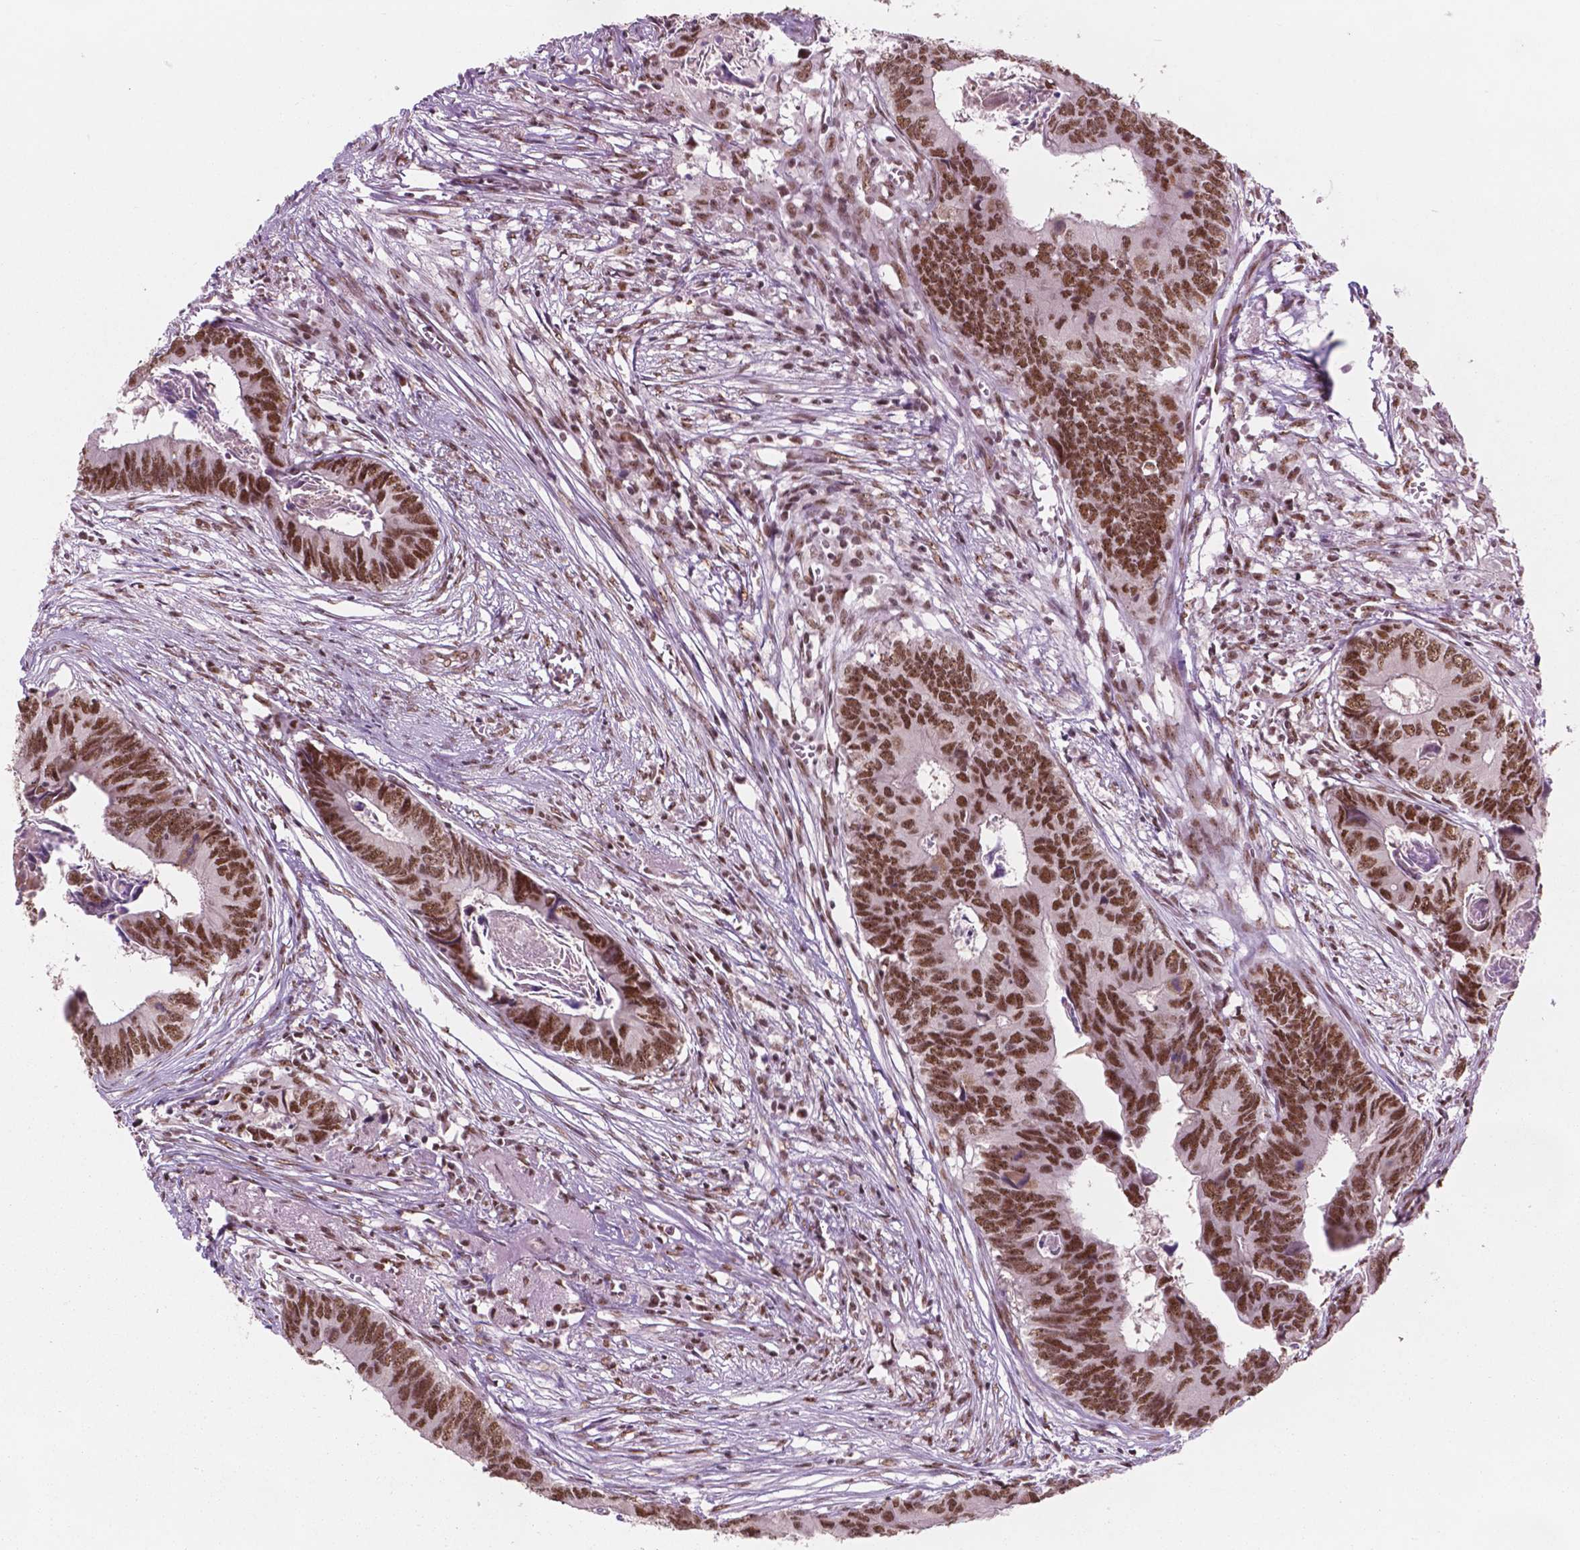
{"staining": {"intensity": "strong", "quantity": ">75%", "location": "nuclear"}, "tissue": "colorectal cancer", "cell_type": "Tumor cells", "image_type": "cancer", "snomed": [{"axis": "morphology", "description": "Adenocarcinoma, NOS"}, {"axis": "topography", "description": "Colon"}], "caption": "The histopathology image displays immunohistochemical staining of colorectal cancer (adenocarcinoma). There is strong nuclear positivity is present in approximately >75% of tumor cells.", "gene": "POLR2E", "patient": {"sex": "female", "age": 82}}